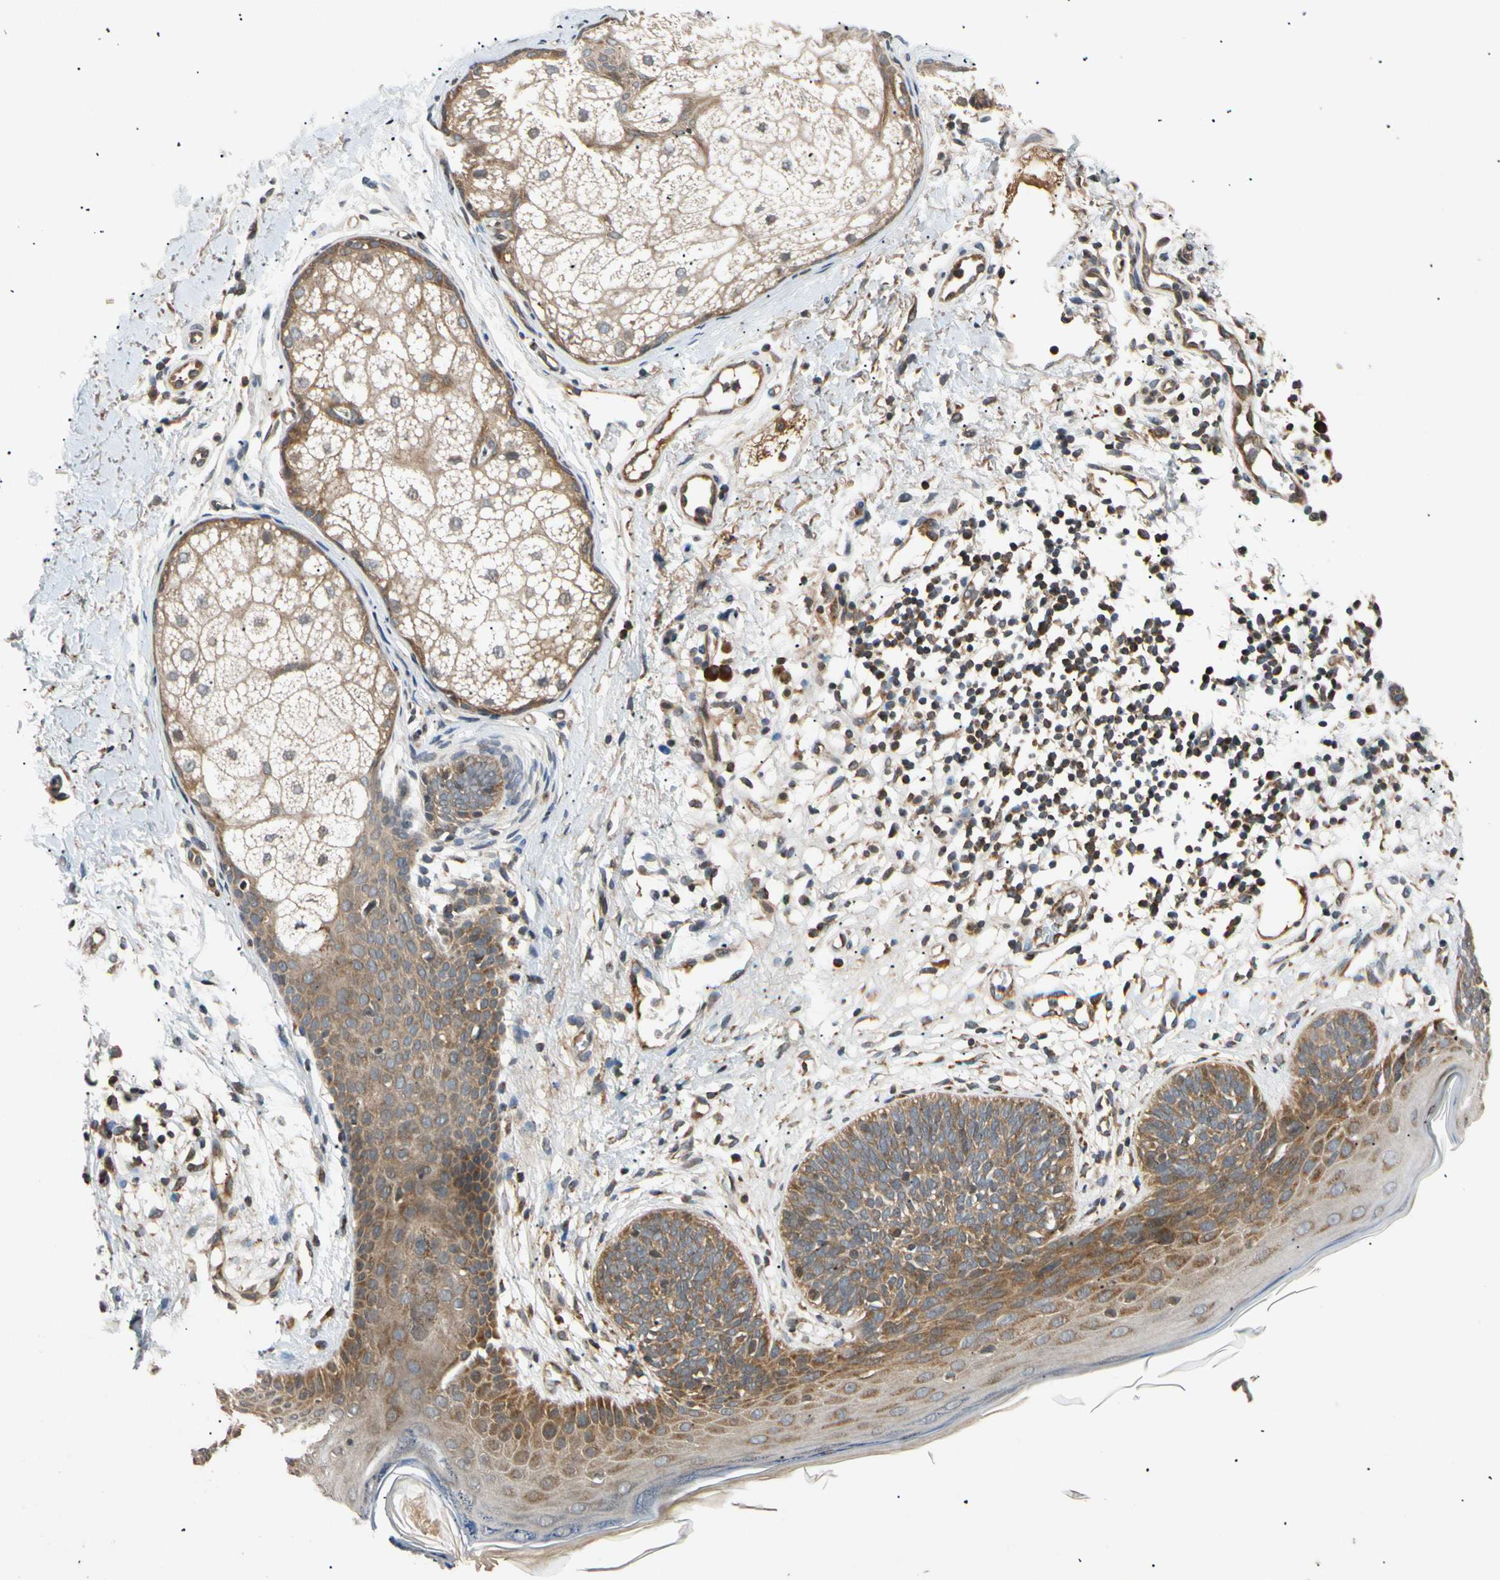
{"staining": {"intensity": "moderate", "quantity": ">75%", "location": "cytoplasmic/membranous"}, "tissue": "skin cancer", "cell_type": "Tumor cells", "image_type": "cancer", "snomed": [{"axis": "morphology", "description": "Normal tissue, NOS"}, {"axis": "morphology", "description": "Basal cell carcinoma"}, {"axis": "topography", "description": "Skin"}], "caption": "IHC staining of basal cell carcinoma (skin), which demonstrates medium levels of moderate cytoplasmic/membranous expression in about >75% of tumor cells indicating moderate cytoplasmic/membranous protein expression. The staining was performed using DAB (brown) for protein detection and nuclei were counterstained in hematoxylin (blue).", "gene": "MRPS22", "patient": {"sex": "male", "age": 71}}